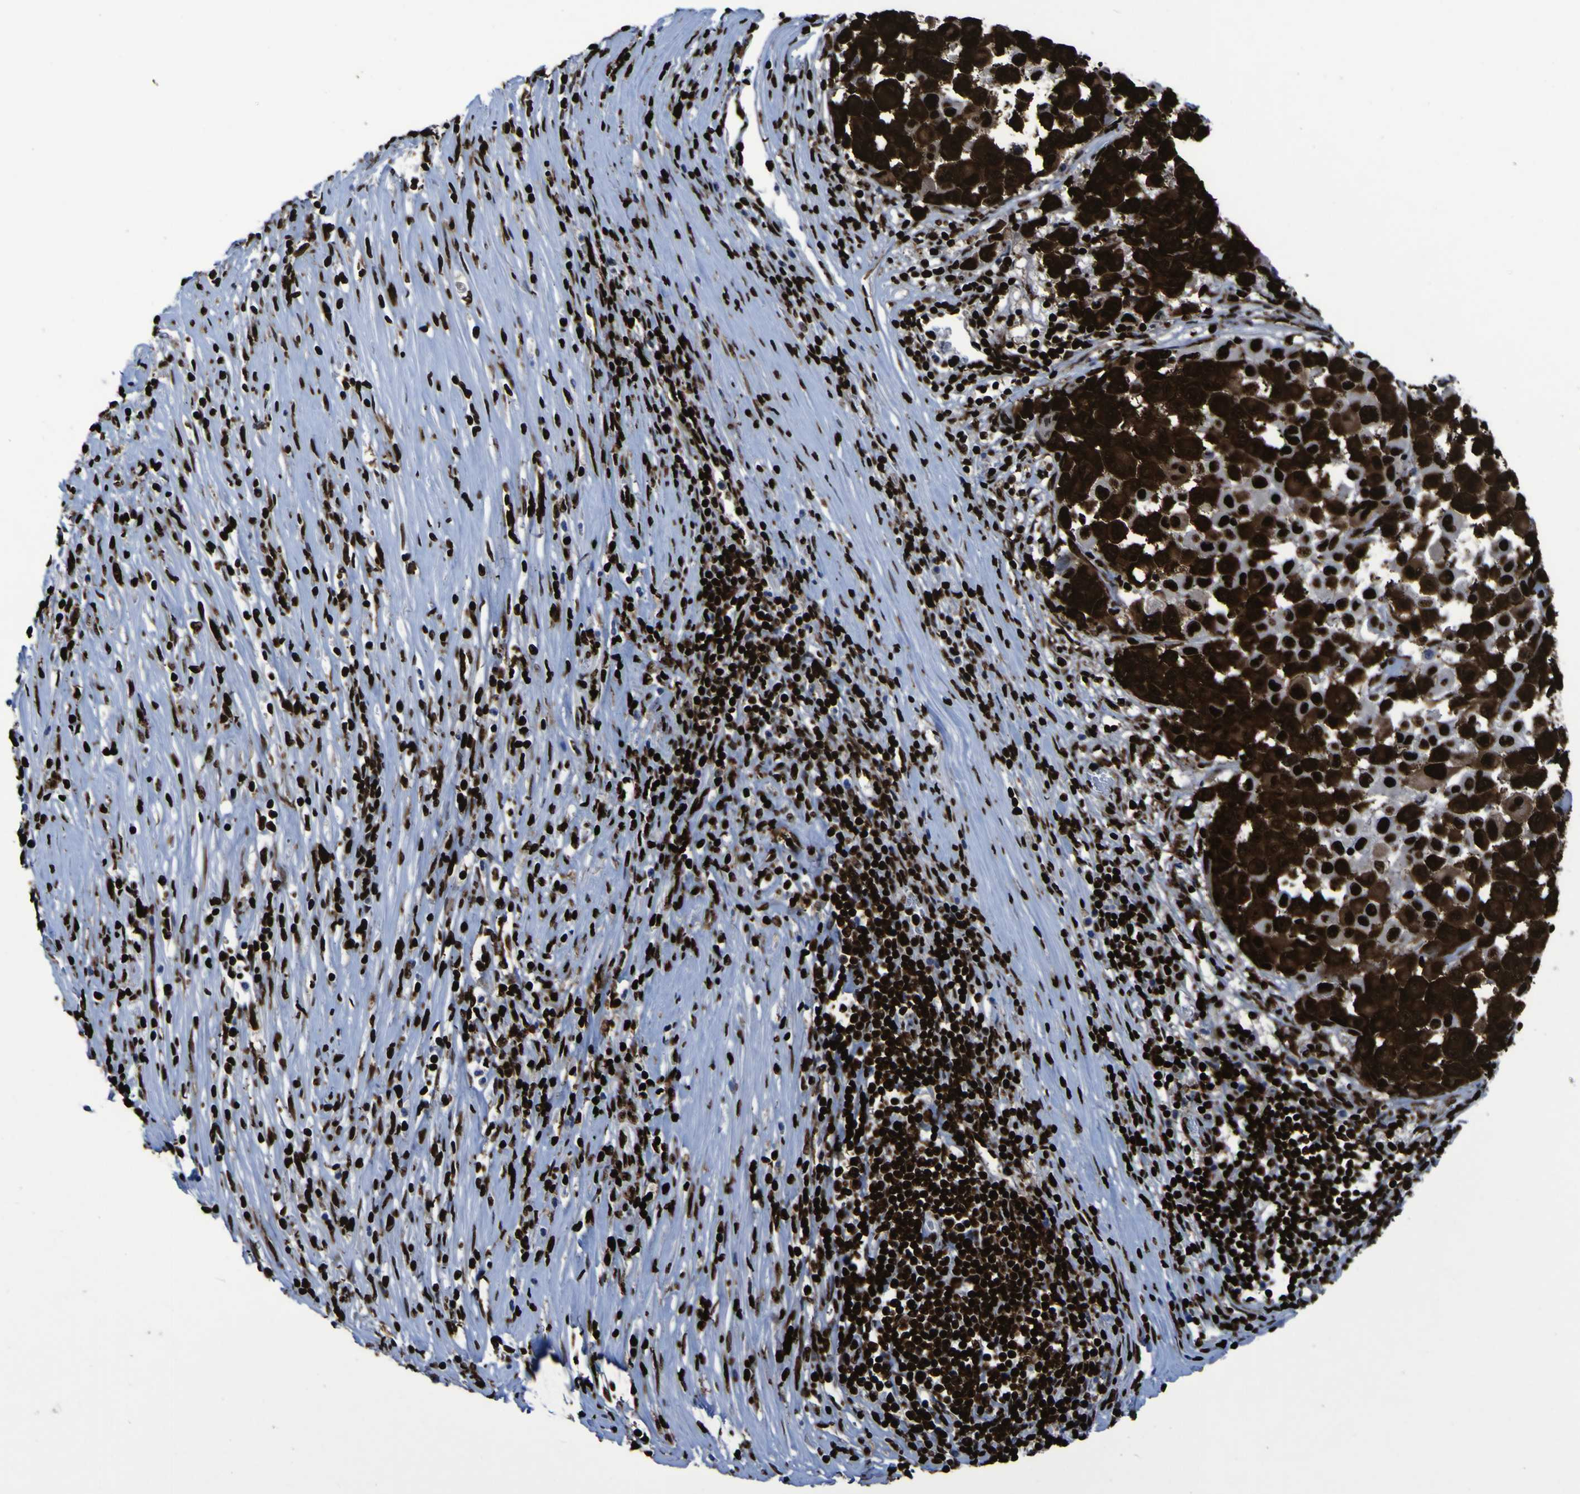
{"staining": {"intensity": "strong", "quantity": ">75%", "location": "cytoplasmic/membranous,nuclear"}, "tissue": "melanoma", "cell_type": "Tumor cells", "image_type": "cancer", "snomed": [{"axis": "morphology", "description": "Malignant melanoma, Metastatic site"}, {"axis": "topography", "description": "Lymph node"}], "caption": "Malignant melanoma (metastatic site) was stained to show a protein in brown. There is high levels of strong cytoplasmic/membranous and nuclear staining in approximately >75% of tumor cells.", "gene": "NPM1", "patient": {"sex": "male", "age": 61}}